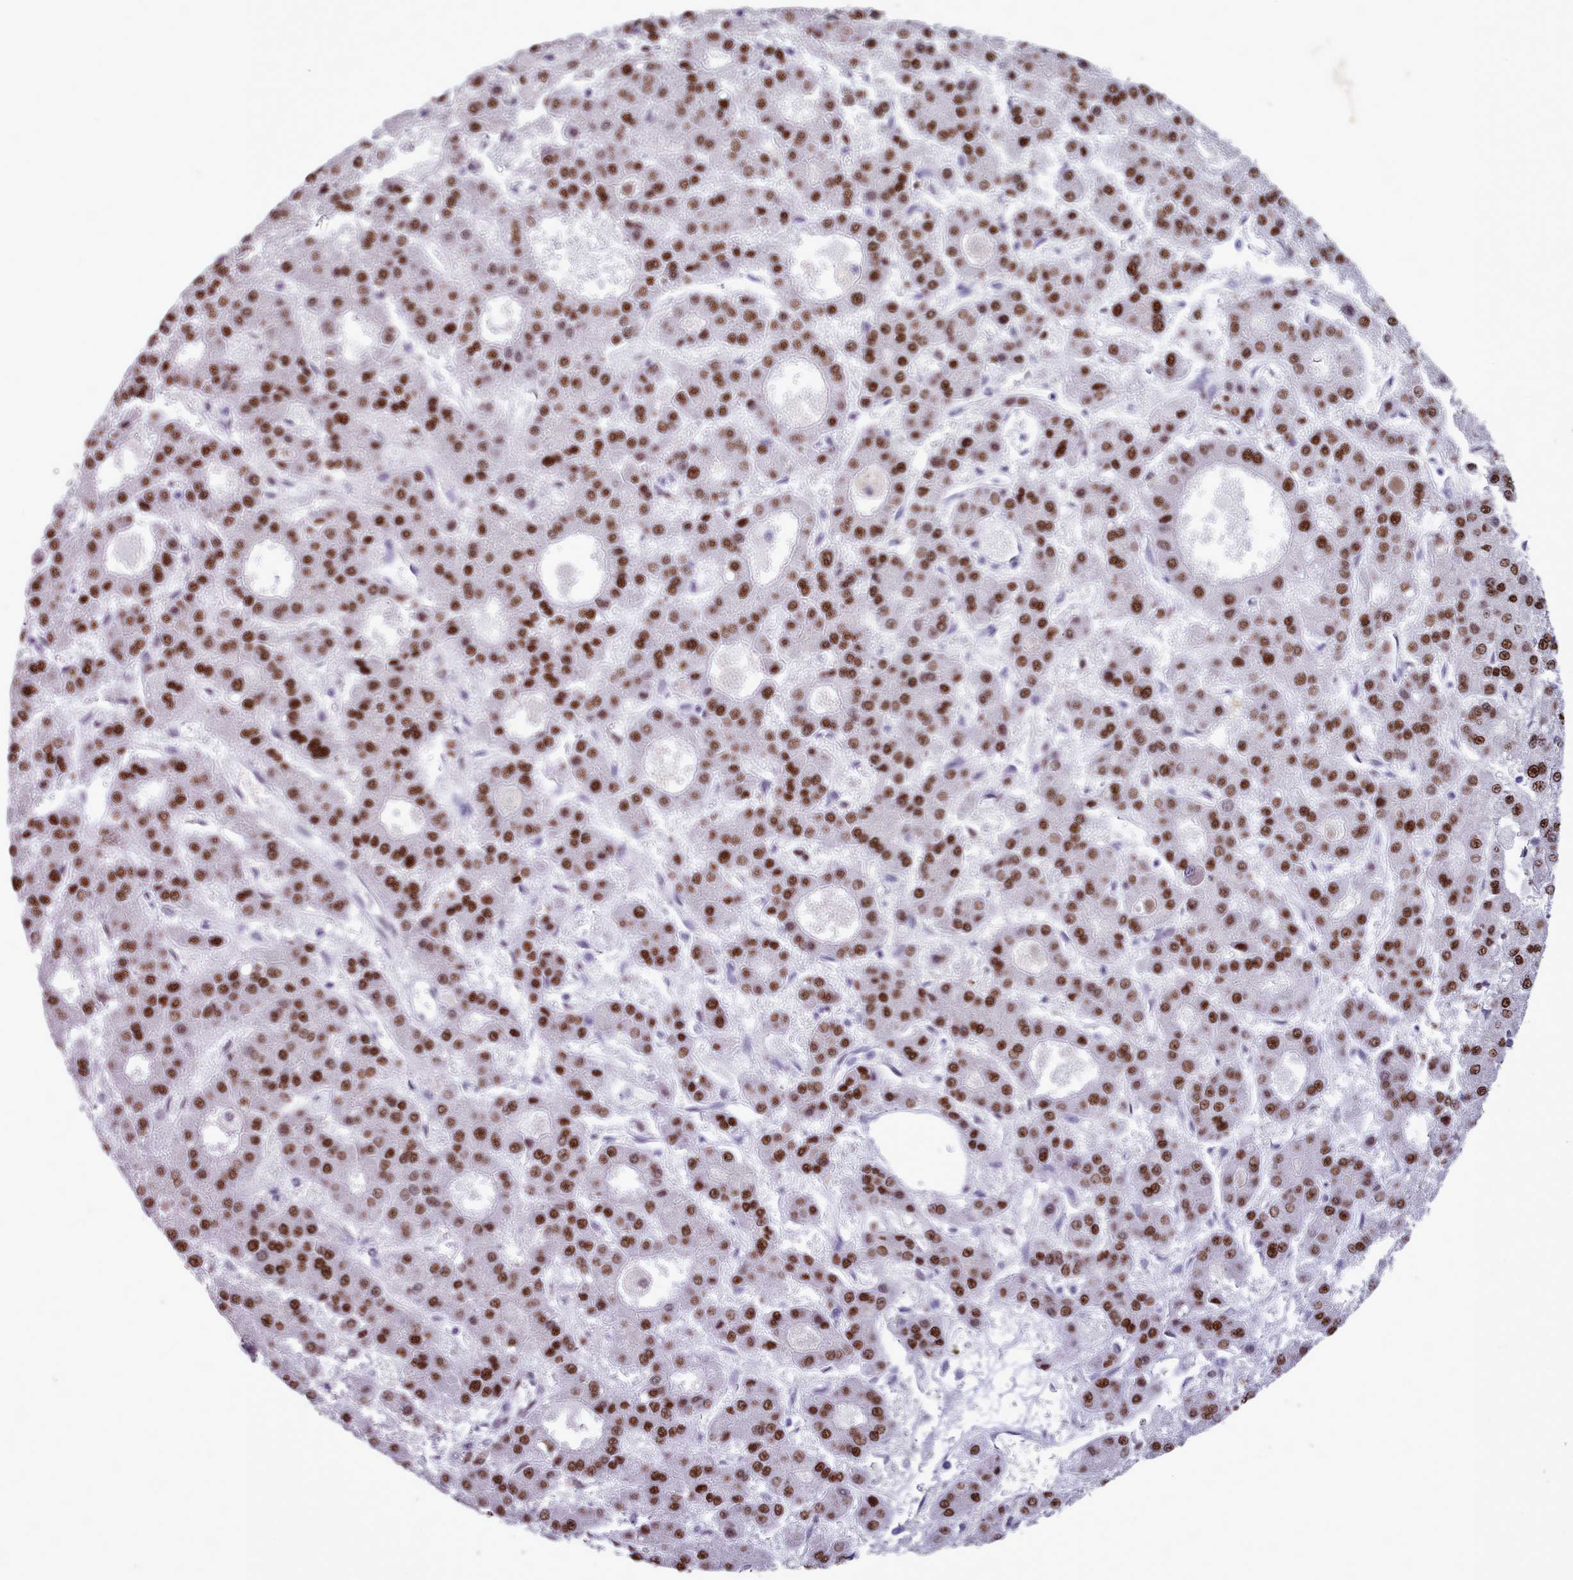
{"staining": {"intensity": "strong", "quantity": ">75%", "location": "nuclear"}, "tissue": "liver cancer", "cell_type": "Tumor cells", "image_type": "cancer", "snomed": [{"axis": "morphology", "description": "Carcinoma, Hepatocellular, NOS"}, {"axis": "topography", "description": "Liver"}], "caption": "IHC histopathology image of neoplastic tissue: human liver hepatocellular carcinoma stained using IHC shows high levels of strong protein expression localized specifically in the nuclear of tumor cells, appearing as a nuclear brown color.", "gene": "KCNT2", "patient": {"sex": "male", "age": 70}}